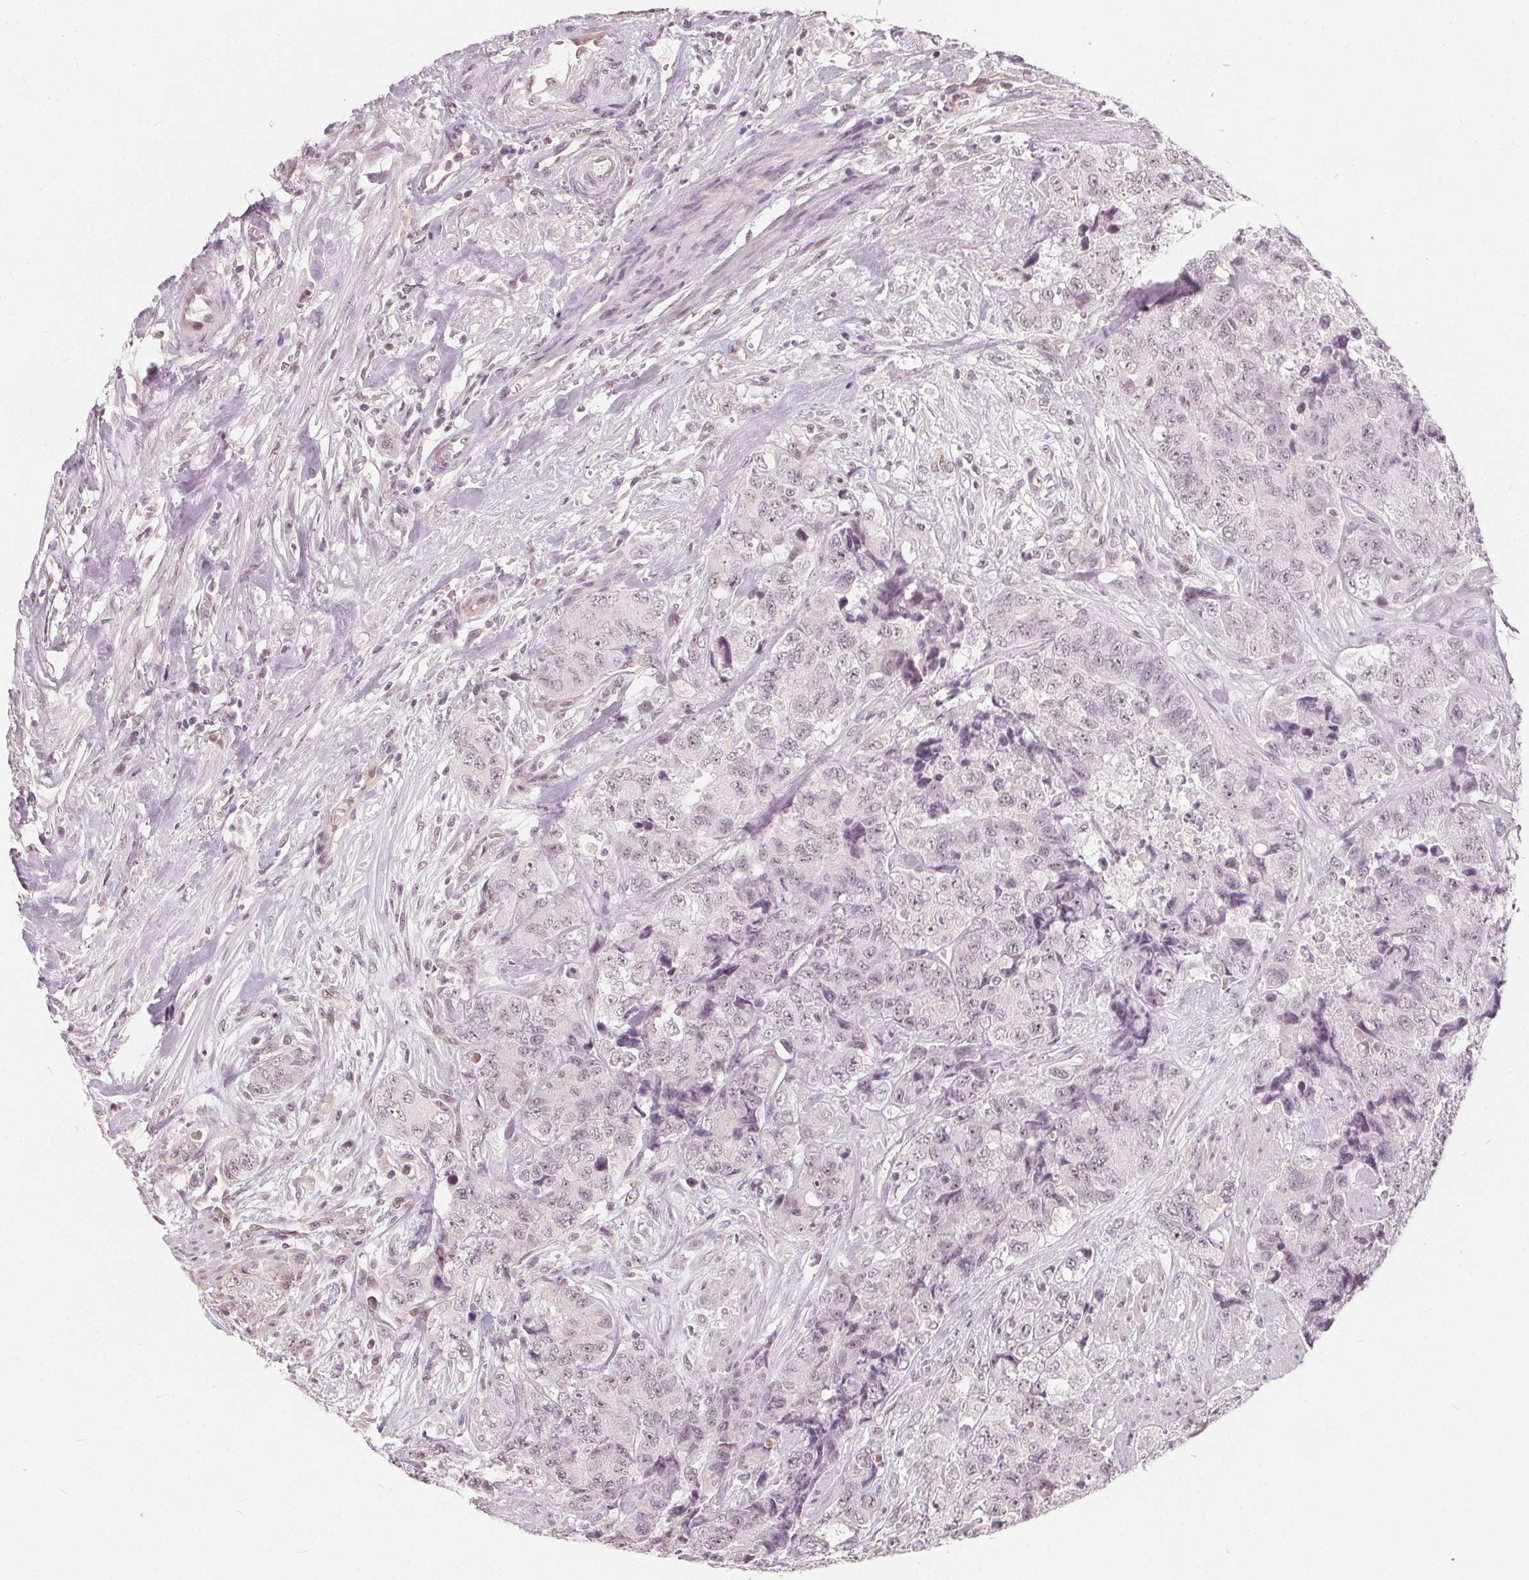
{"staining": {"intensity": "weak", "quantity": "<25%", "location": "nuclear"}, "tissue": "urothelial cancer", "cell_type": "Tumor cells", "image_type": "cancer", "snomed": [{"axis": "morphology", "description": "Urothelial carcinoma, High grade"}, {"axis": "topography", "description": "Urinary bladder"}], "caption": "Urothelial carcinoma (high-grade) stained for a protein using immunohistochemistry (IHC) shows no staining tumor cells.", "gene": "NUP210L", "patient": {"sex": "female", "age": 78}}